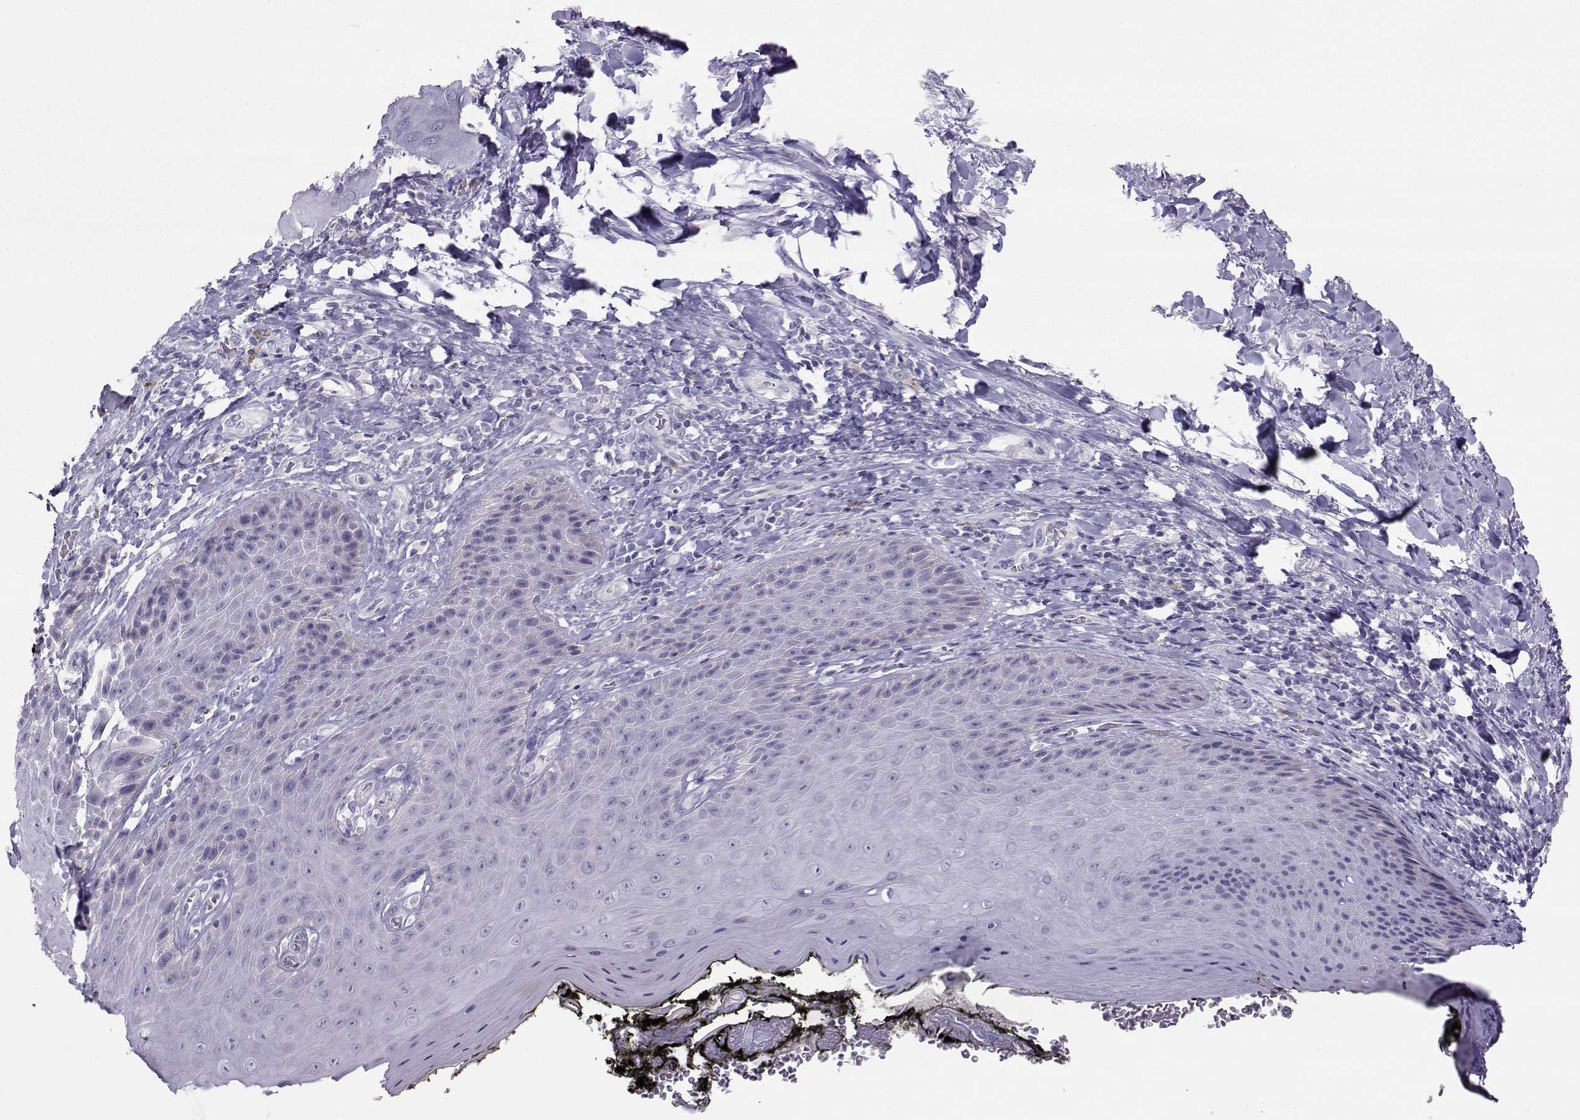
{"staining": {"intensity": "negative", "quantity": "none", "location": "none"}, "tissue": "skin", "cell_type": "Epidermal cells", "image_type": "normal", "snomed": [{"axis": "morphology", "description": "Normal tissue, NOS"}, {"axis": "topography", "description": "Anal"}, {"axis": "topography", "description": "Peripheral nerve tissue"}], "caption": "Micrograph shows no protein expression in epidermal cells of unremarkable skin. The staining is performed using DAB brown chromogen with nuclei counter-stained in using hematoxylin.", "gene": "TRPM7", "patient": {"sex": "male", "age": 53}}